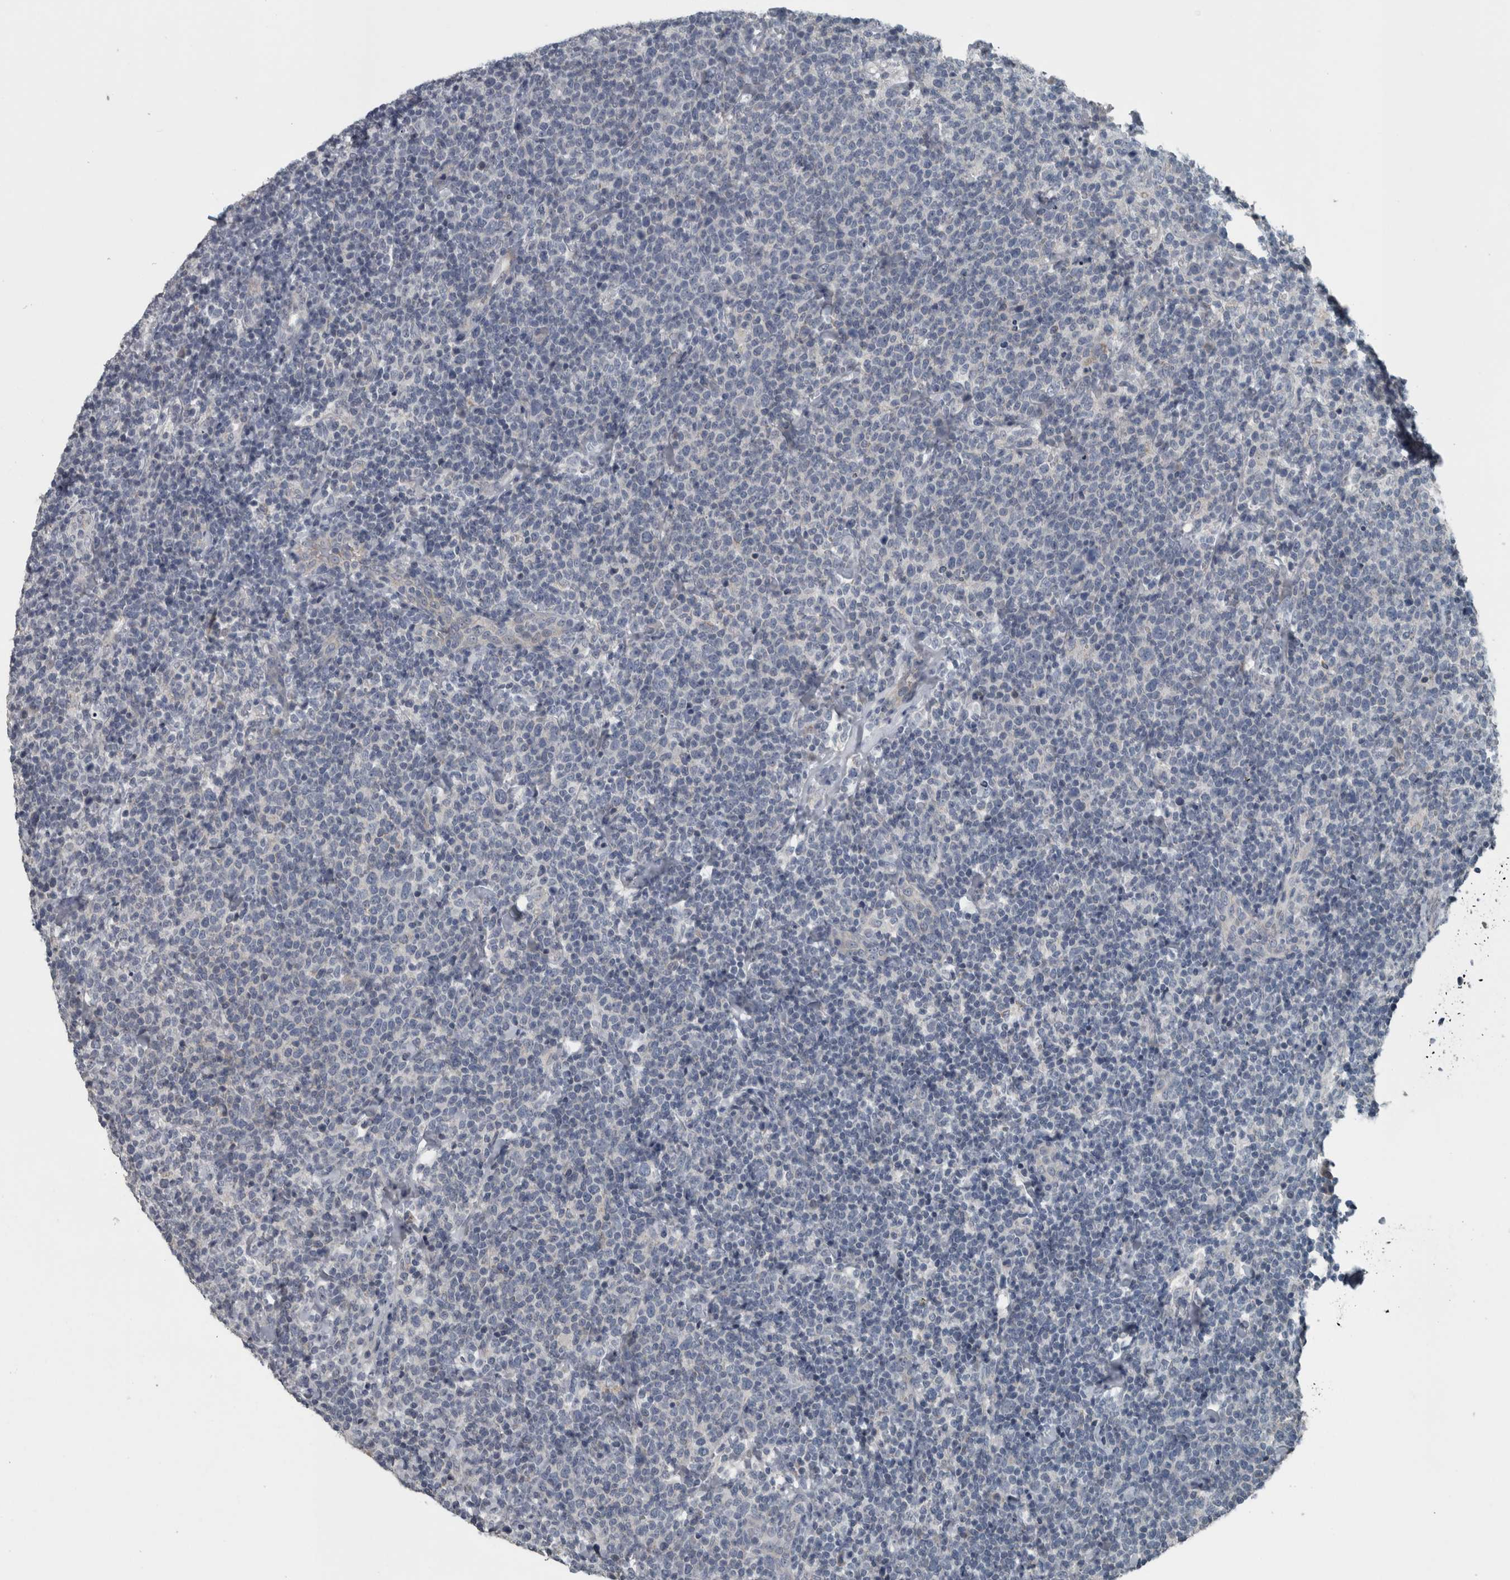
{"staining": {"intensity": "negative", "quantity": "none", "location": "none"}, "tissue": "lymphoma", "cell_type": "Tumor cells", "image_type": "cancer", "snomed": [{"axis": "morphology", "description": "Malignant lymphoma, non-Hodgkin's type, High grade"}, {"axis": "topography", "description": "Lymph node"}], "caption": "DAB immunohistochemical staining of high-grade malignant lymphoma, non-Hodgkin's type demonstrates no significant expression in tumor cells. Brightfield microscopy of immunohistochemistry (IHC) stained with DAB (brown) and hematoxylin (blue), captured at high magnification.", "gene": "KRT20", "patient": {"sex": "male", "age": 61}}